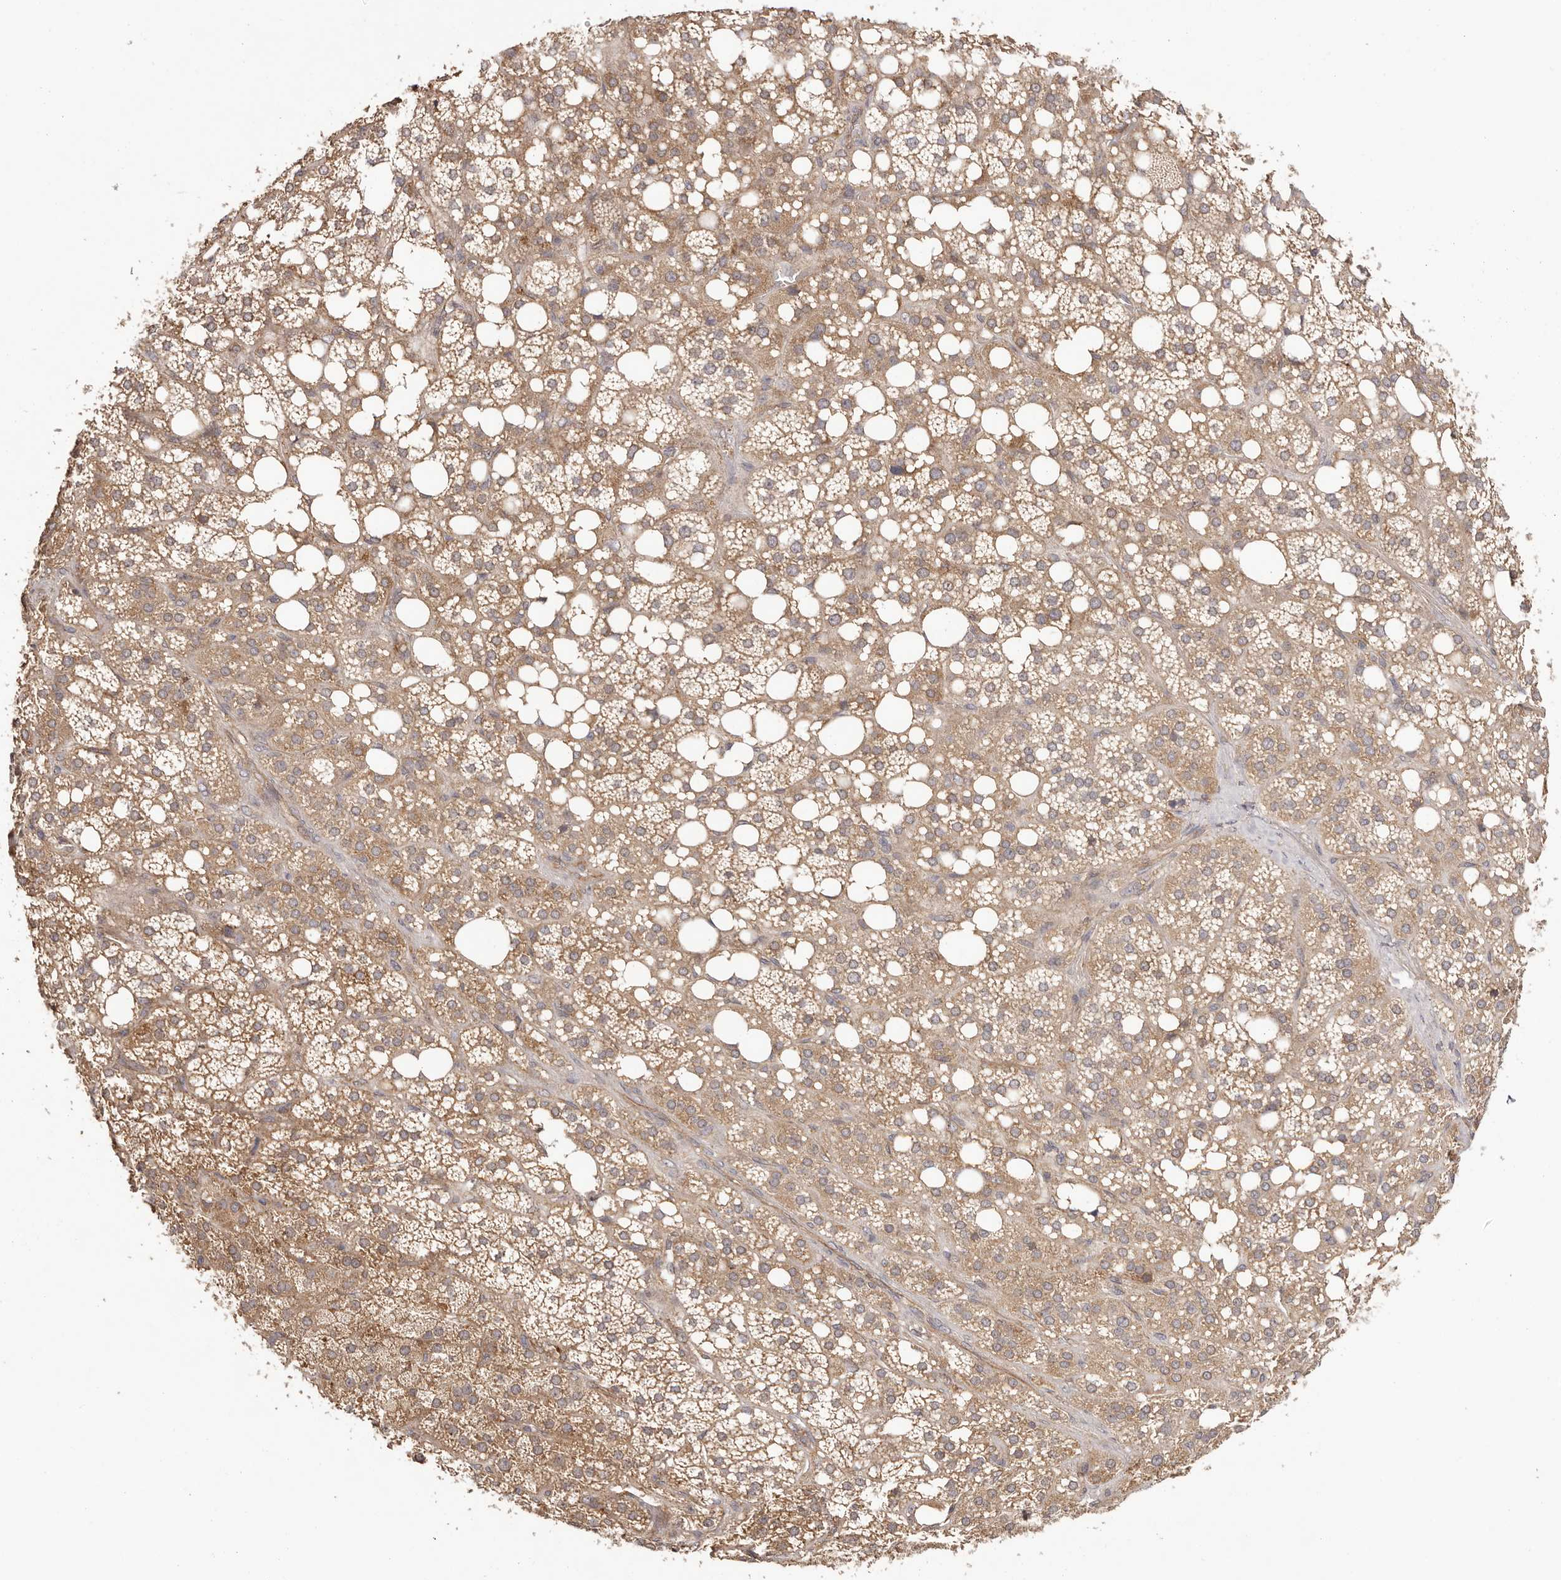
{"staining": {"intensity": "moderate", "quantity": ">75%", "location": "cytoplasmic/membranous"}, "tissue": "adrenal gland", "cell_type": "Glandular cells", "image_type": "normal", "snomed": [{"axis": "morphology", "description": "Normal tissue, NOS"}, {"axis": "topography", "description": "Adrenal gland"}], "caption": "DAB (3,3'-diaminobenzidine) immunohistochemical staining of unremarkable adrenal gland displays moderate cytoplasmic/membranous protein staining in about >75% of glandular cells. (DAB IHC with brightfield microscopy, high magnification).", "gene": "UBR2", "patient": {"sex": "female", "age": 59}}